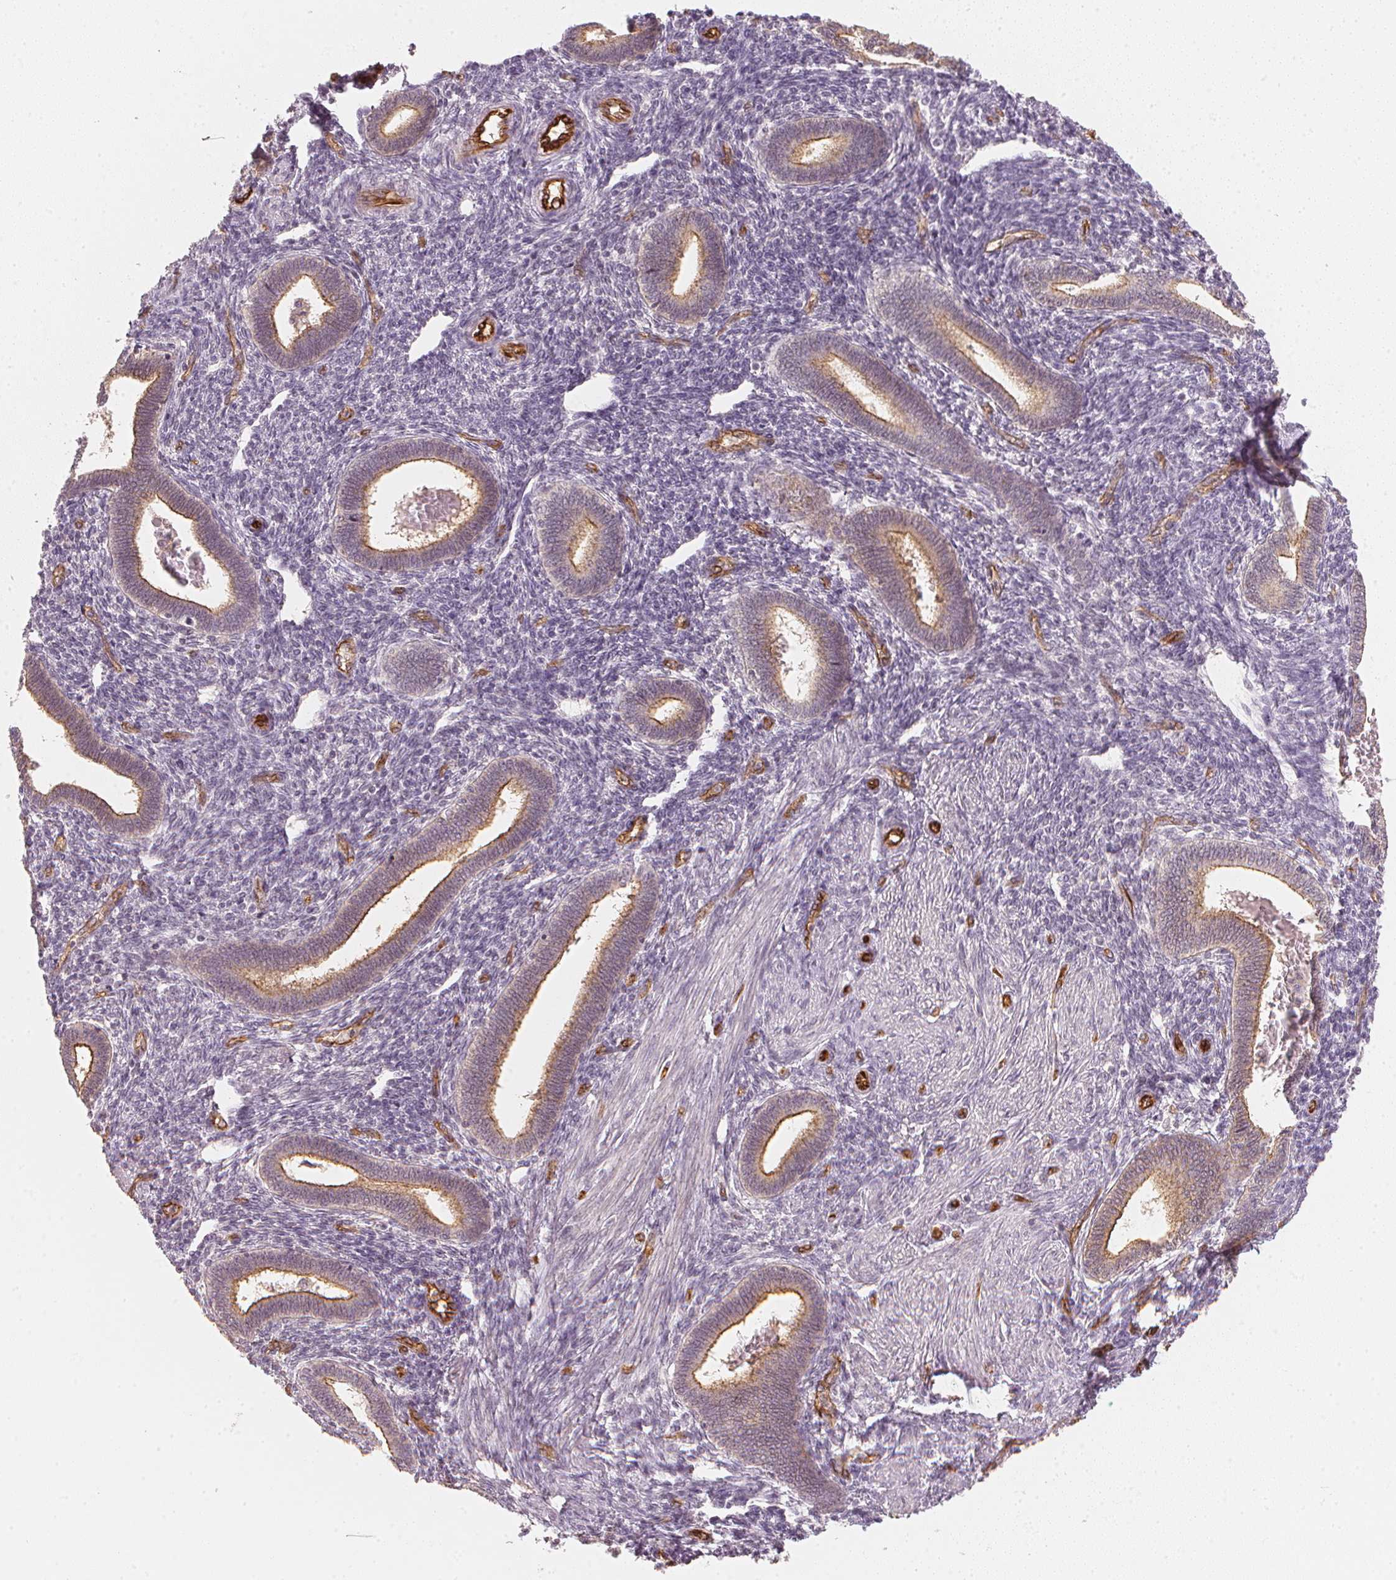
{"staining": {"intensity": "negative", "quantity": "none", "location": "none"}, "tissue": "endometrium", "cell_type": "Cells in endometrial stroma", "image_type": "normal", "snomed": [{"axis": "morphology", "description": "Normal tissue, NOS"}, {"axis": "topography", "description": "Endometrium"}], "caption": "This is a micrograph of immunohistochemistry staining of unremarkable endometrium, which shows no staining in cells in endometrial stroma.", "gene": "CIB1", "patient": {"sex": "female", "age": 42}}